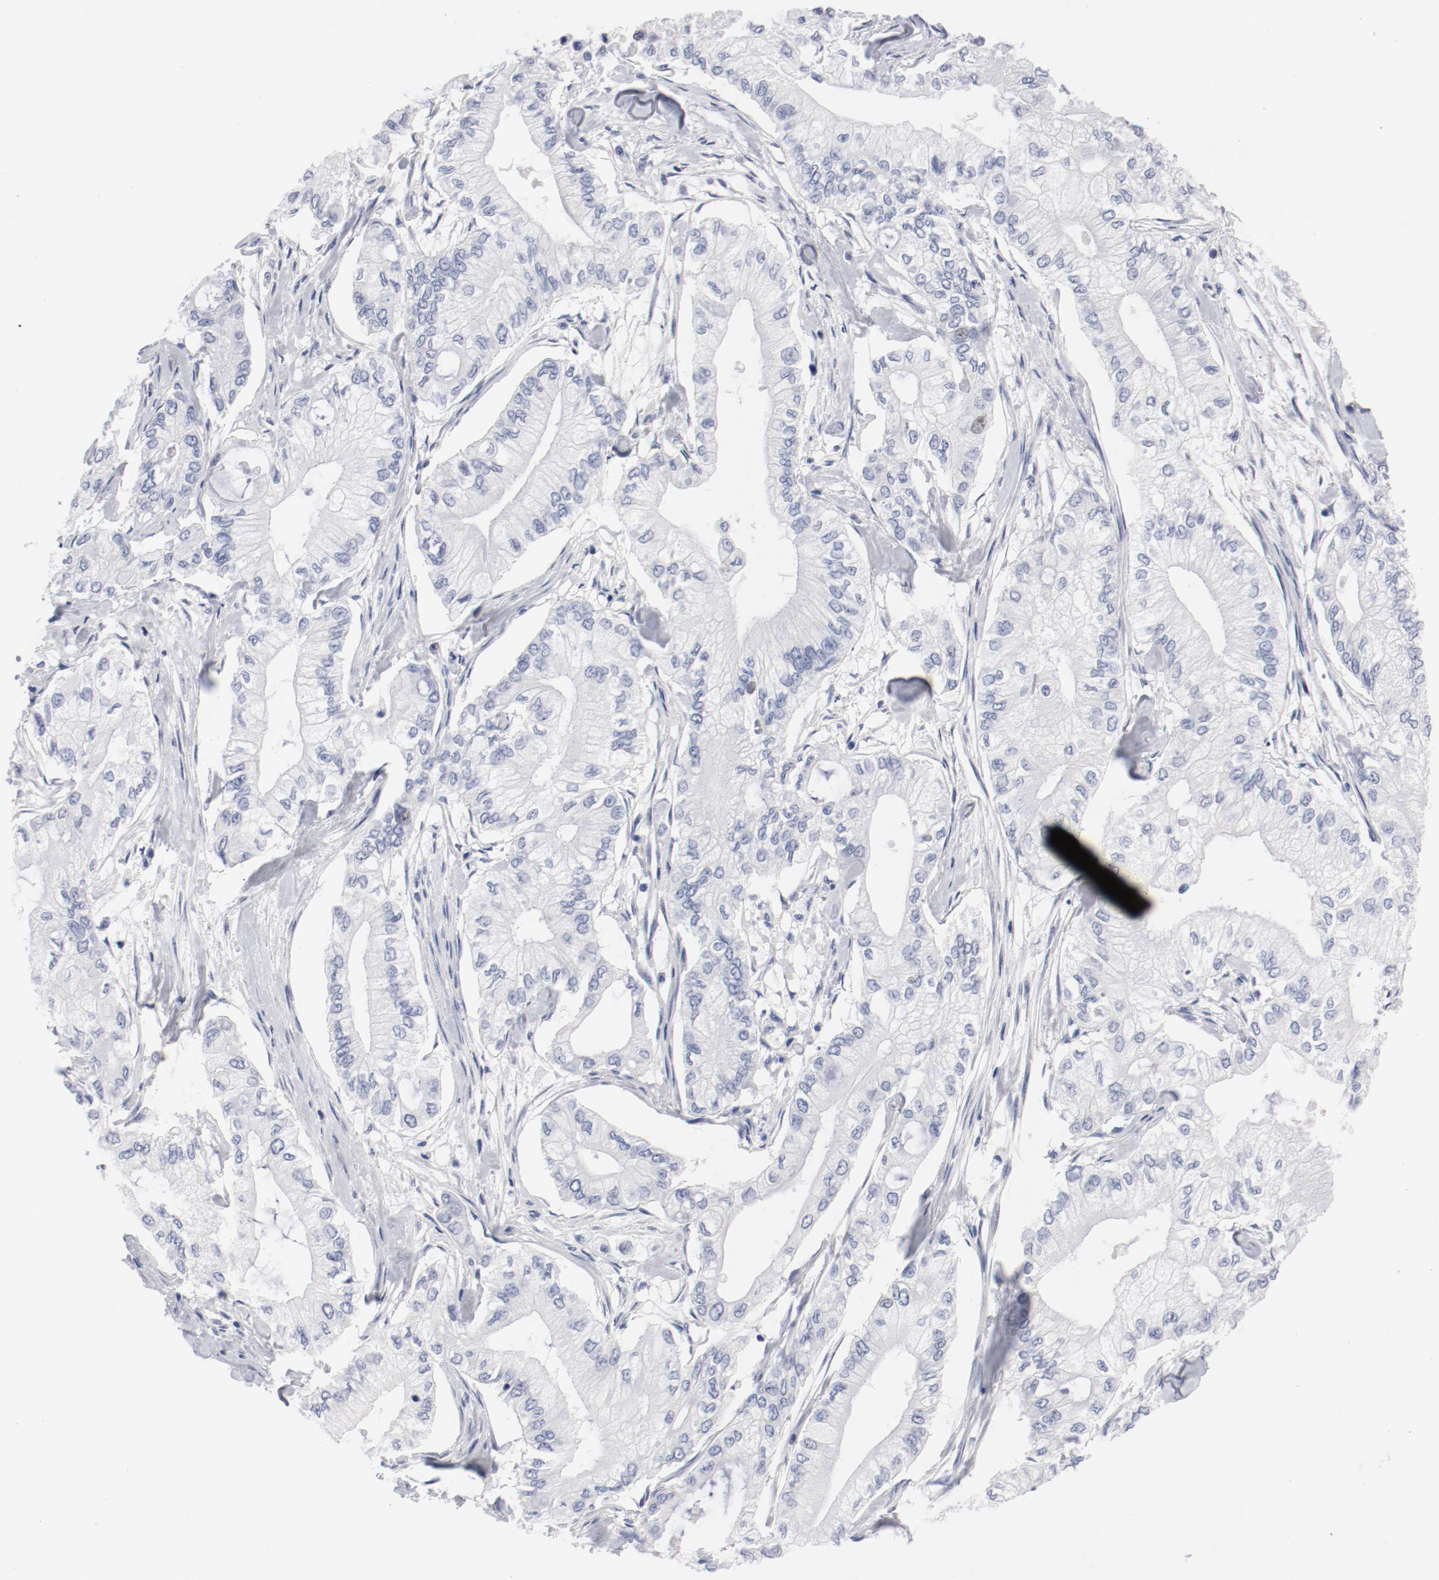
{"staining": {"intensity": "negative", "quantity": "none", "location": "none"}, "tissue": "pancreatic cancer", "cell_type": "Tumor cells", "image_type": "cancer", "snomed": [{"axis": "morphology", "description": "Adenocarcinoma, NOS"}, {"axis": "topography", "description": "Pancreas"}], "caption": "High magnification brightfield microscopy of pancreatic adenocarcinoma stained with DAB (brown) and counterstained with hematoxylin (blue): tumor cells show no significant staining.", "gene": "KCNK13", "patient": {"sex": "male", "age": 79}}